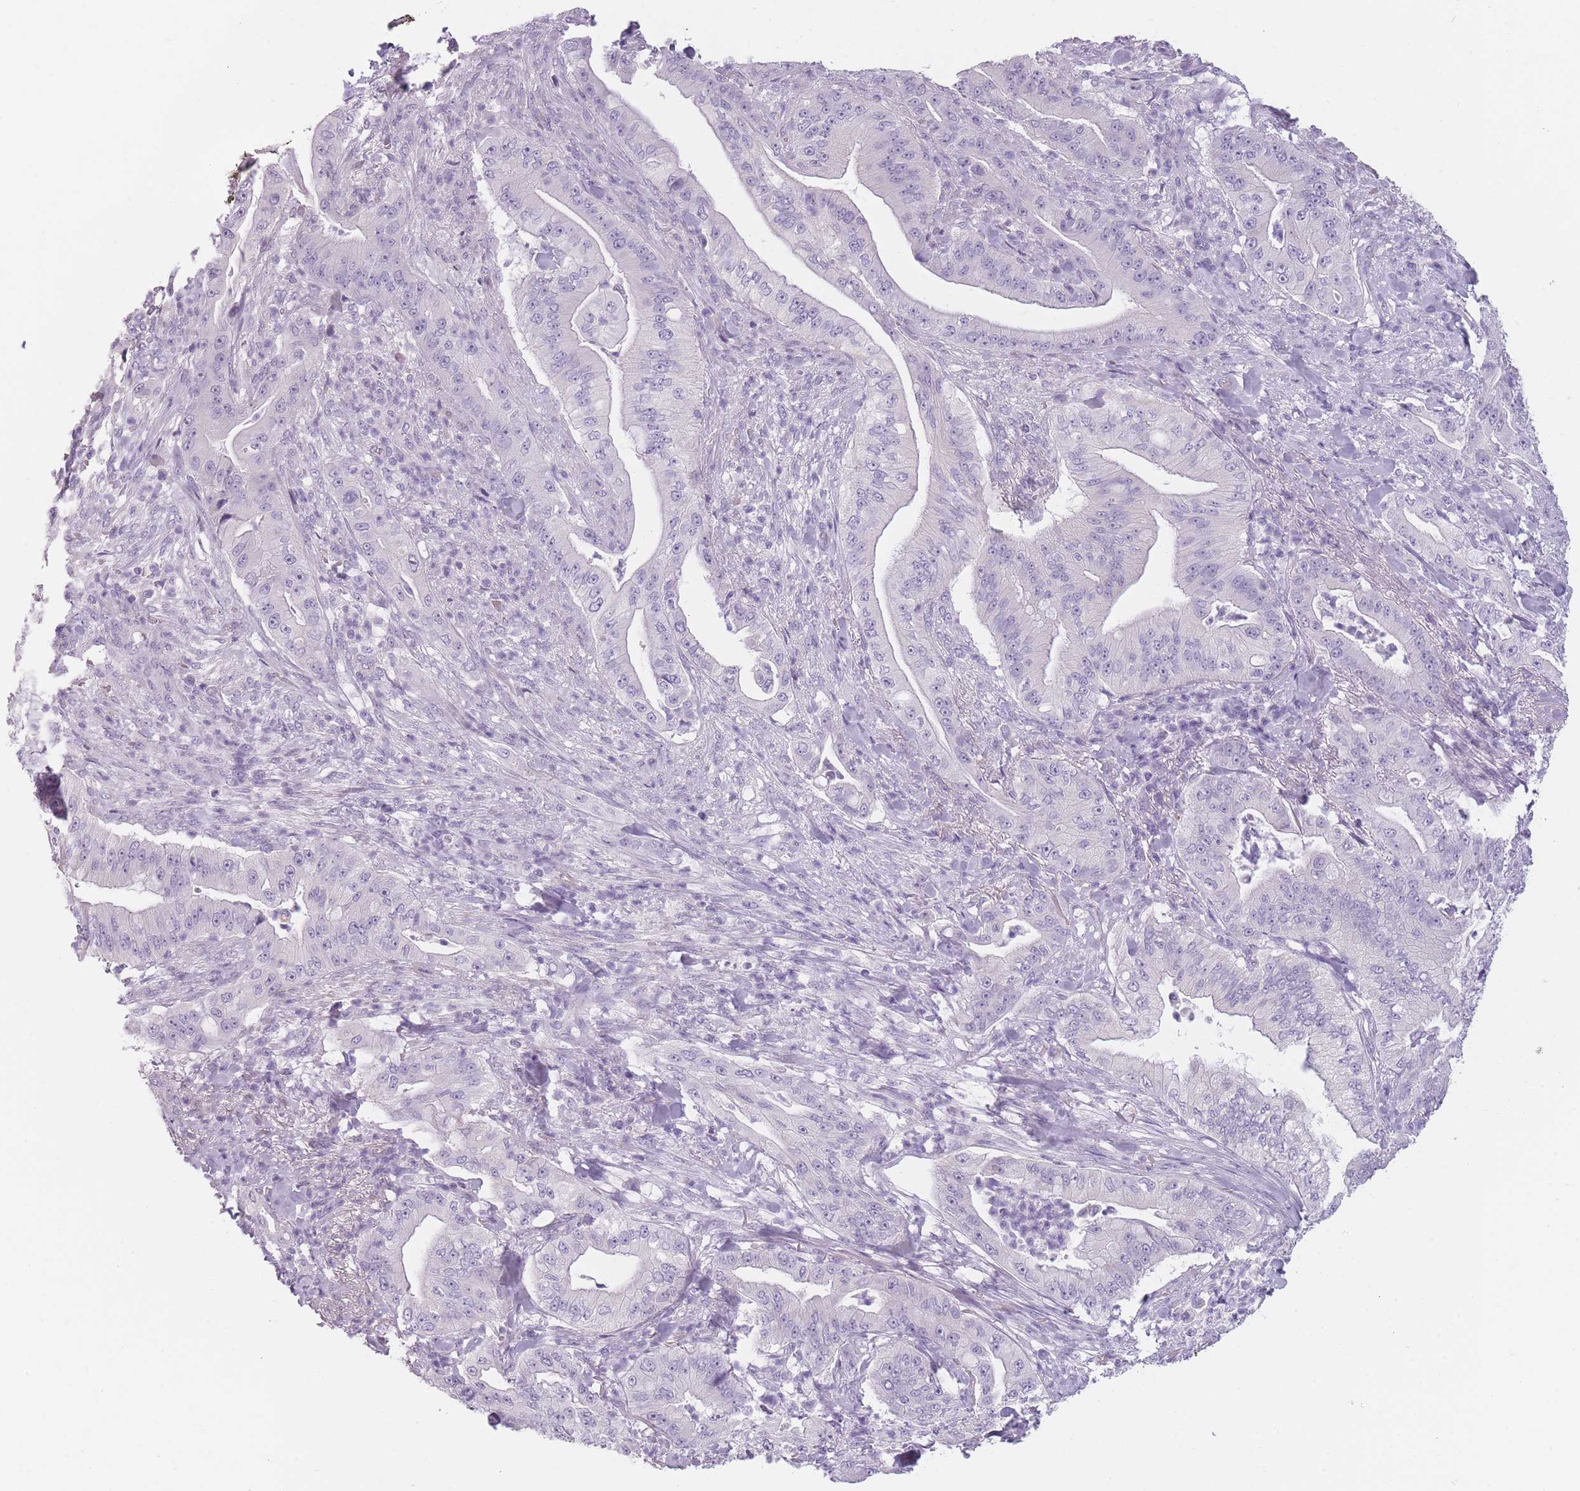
{"staining": {"intensity": "negative", "quantity": "none", "location": "none"}, "tissue": "pancreatic cancer", "cell_type": "Tumor cells", "image_type": "cancer", "snomed": [{"axis": "morphology", "description": "Adenocarcinoma, NOS"}, {"axis": "topography", "description": "Pancreas"}], "caption": "A histopathology image of pancreatic cancer stained for a protein displays no brown staining in tumor cells.", "gene": "TMEM236", "patient": {"sex": "male", "age": 71}}